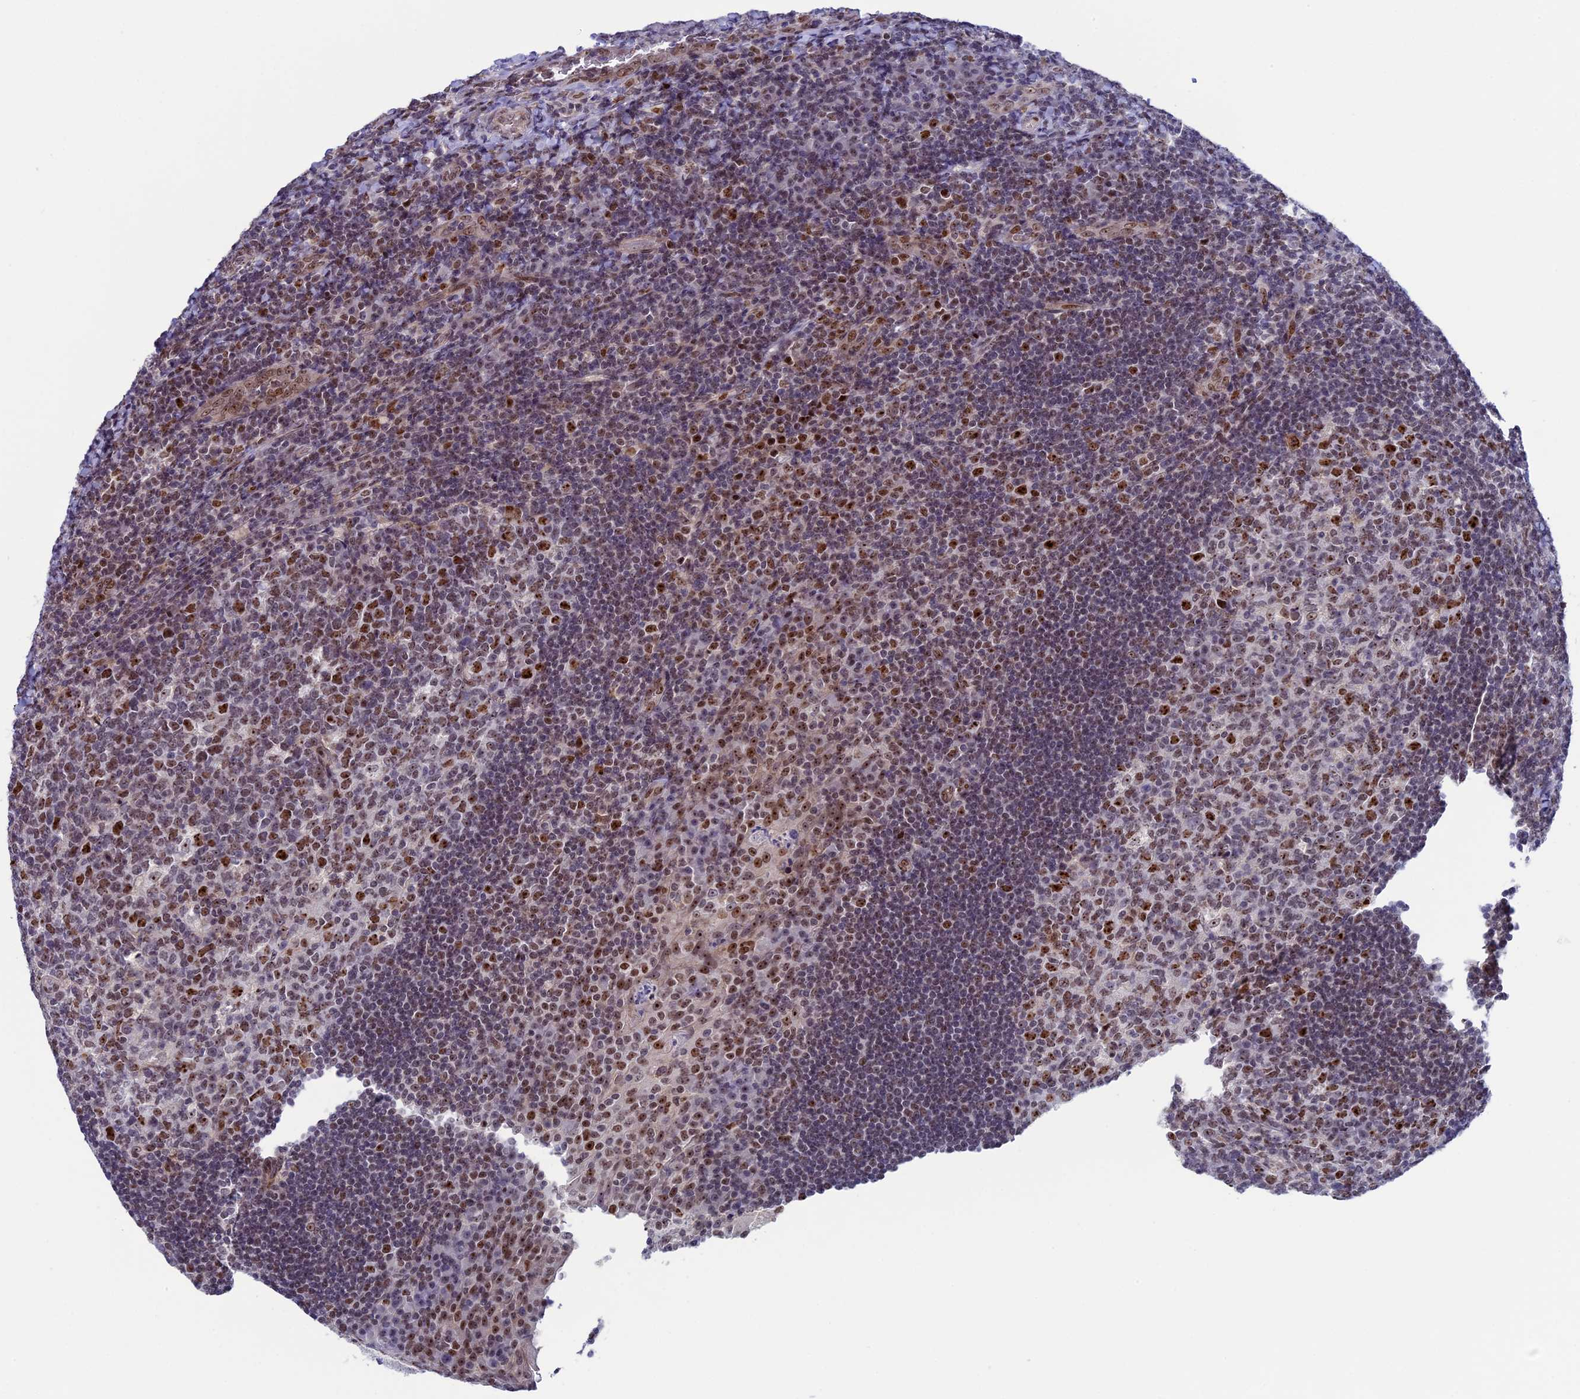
{"staining": {"intensity": "moderate", "quantity": ">75%", "location": "nuclear"}, "tissue": "tonsil", "cell_type": "Germinal center cells", "image_type": "normal", "snomed": [{"axis": "morphology", "description": "Normal tissue, NOS"}, {"axis": "topography", "description": "Tonsil"}], "caption": "Brown immunohistochemical staining in unremarkable human tonsil shows moderate nuclear expression in approximately >75% of germinal center cells. The protein is shown in brown color, while the nuclei are stained blue.", "gene": "CCDC86", "patient": {"sex": "male", "age": 17}}